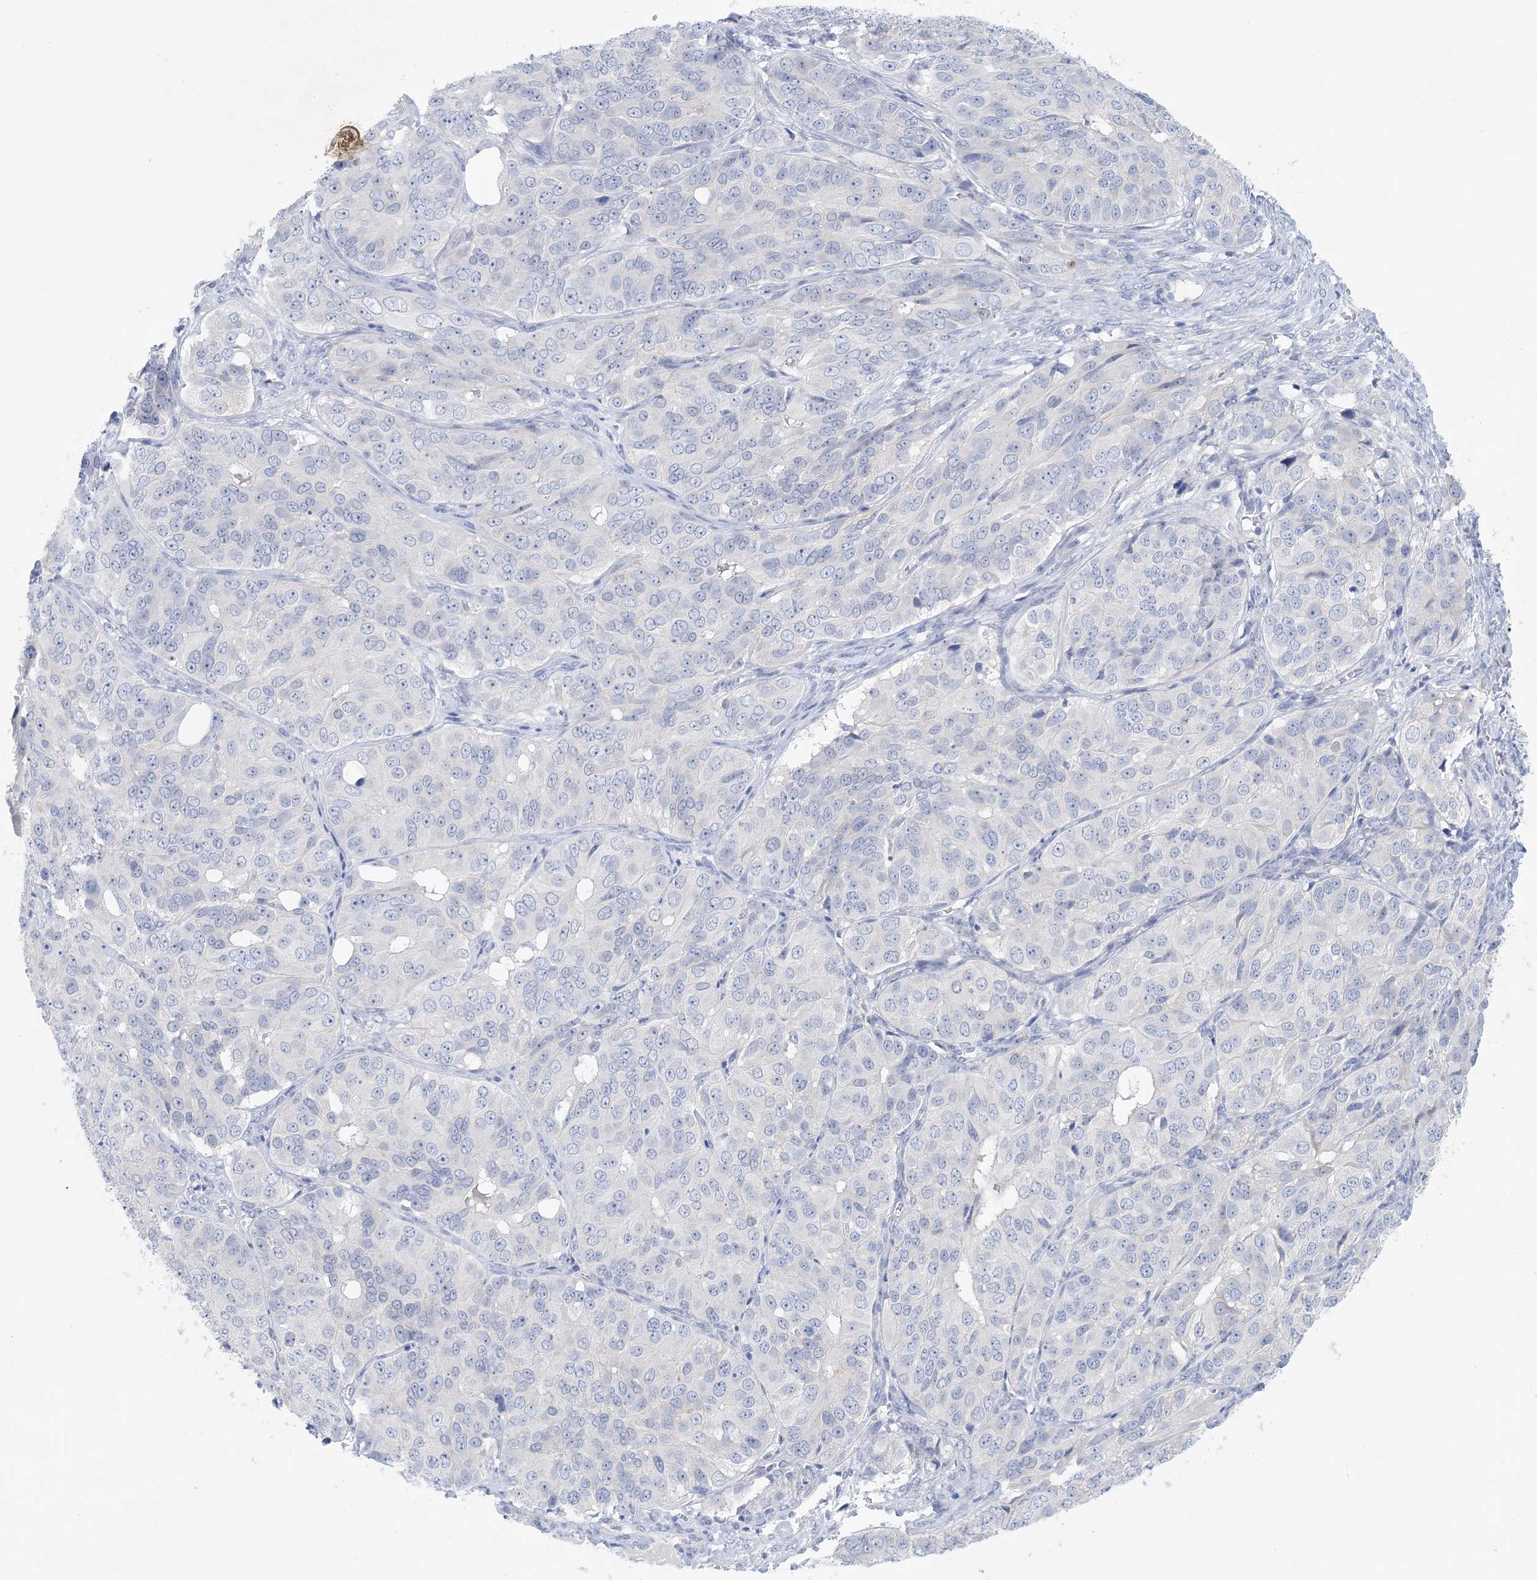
{"staining": {"intensity": "negative", "quantity": "none", "location": "none"}, "tissue": "ovarian cancer", "cell_type": "Tumor cells", "image_type": "cancer", "snomed": [{"axis": "morphology", "description": "Carcinoma, endometroid"}, {"axis": "topography", "description": "Ovary"}], "caption": "Immunohistochemistry (IHC) histopathology image of neoplastic tissue: human ovarian cancer (endometroid carcinoma) stained with DAB exhibits no significant protein positivity in tumor cells.", "gene": "GABRG1", "patient": {"sex": "female", "age": 51}}